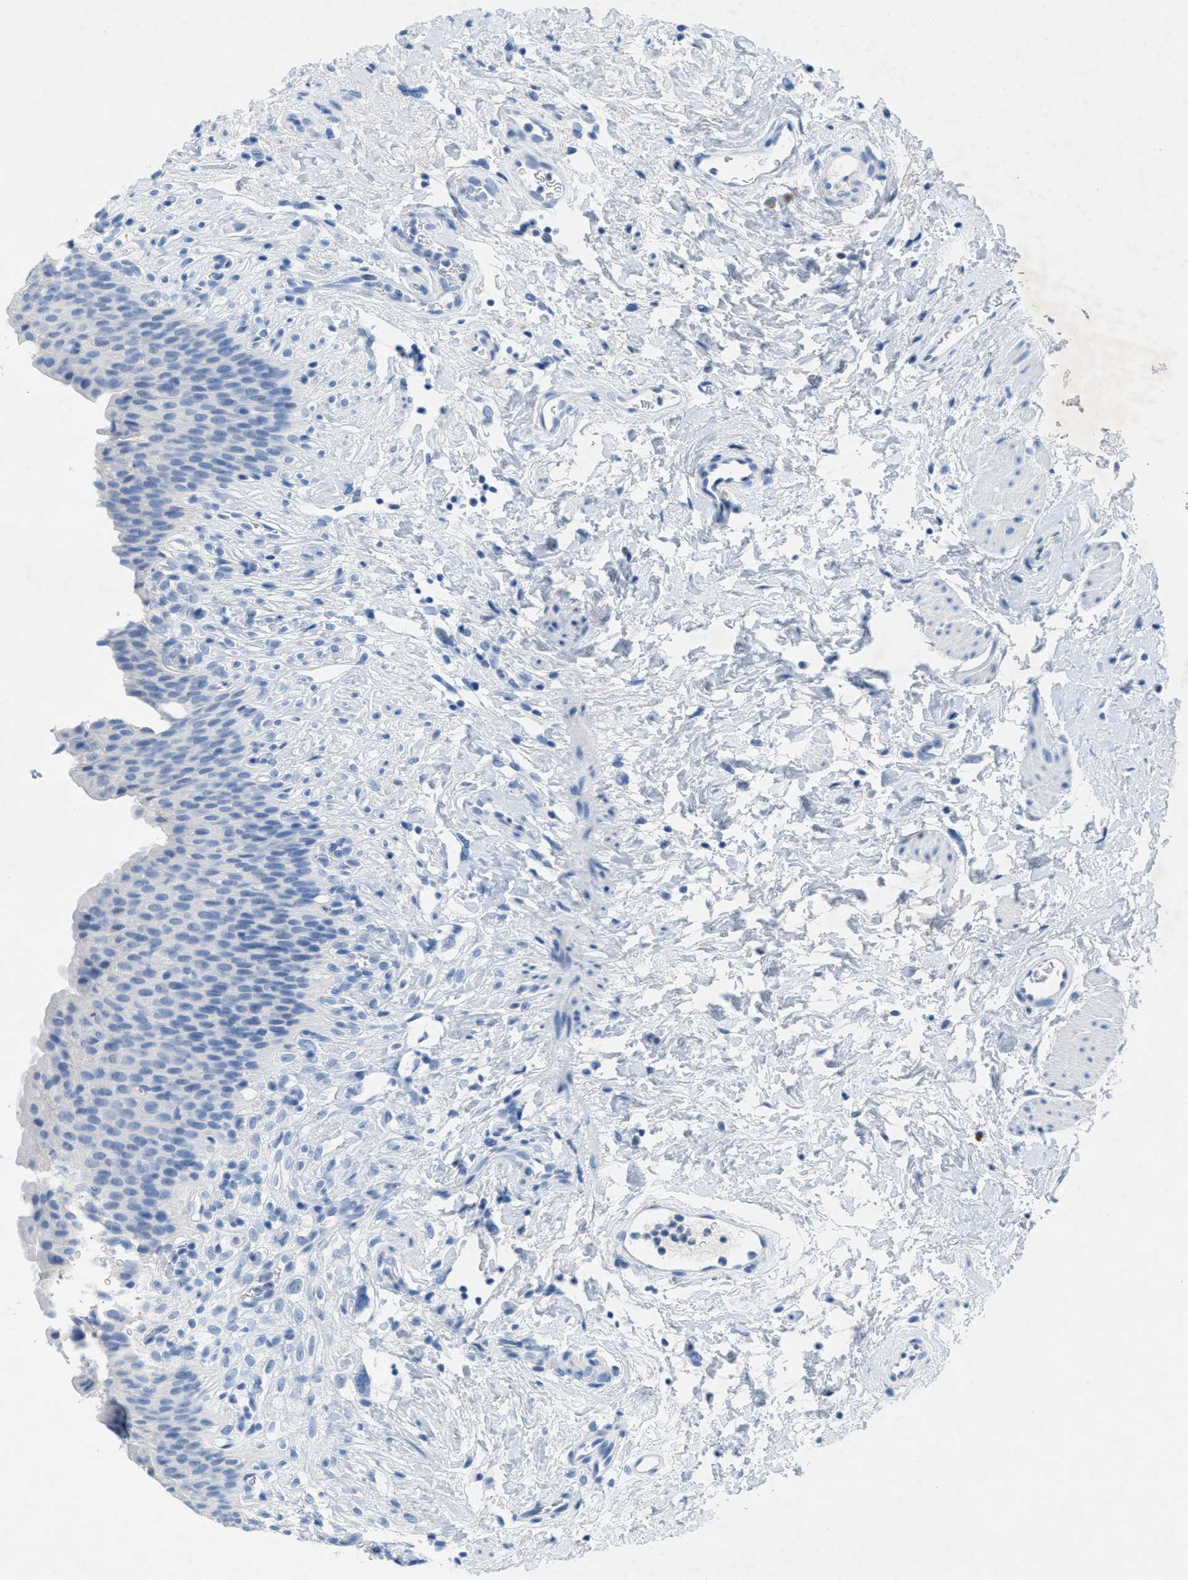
{"staining": {"intensity": "negative", "quantity": "none", "location": "none"}, "tissue": "urinary bladder", "cell_type": "Urothelial cells", "image_type": "normal", "snomed": [{"axis": "morphology", "description": "Normal tissue, NOS"}, {"axis": "topography", "description": "Urinary bladder"}], "caption": "DAB immunohistochemical staining of benign urinary bladder reveals no significant staining in urothelial cells. The staining was performed using DAB to visualize the protein expression in brown, while the nuclei were stained in blue with hematoxylin (Magnification: 20x).", "gene": "GPM6A", "patient": {"sex": "female", "age": 79}}